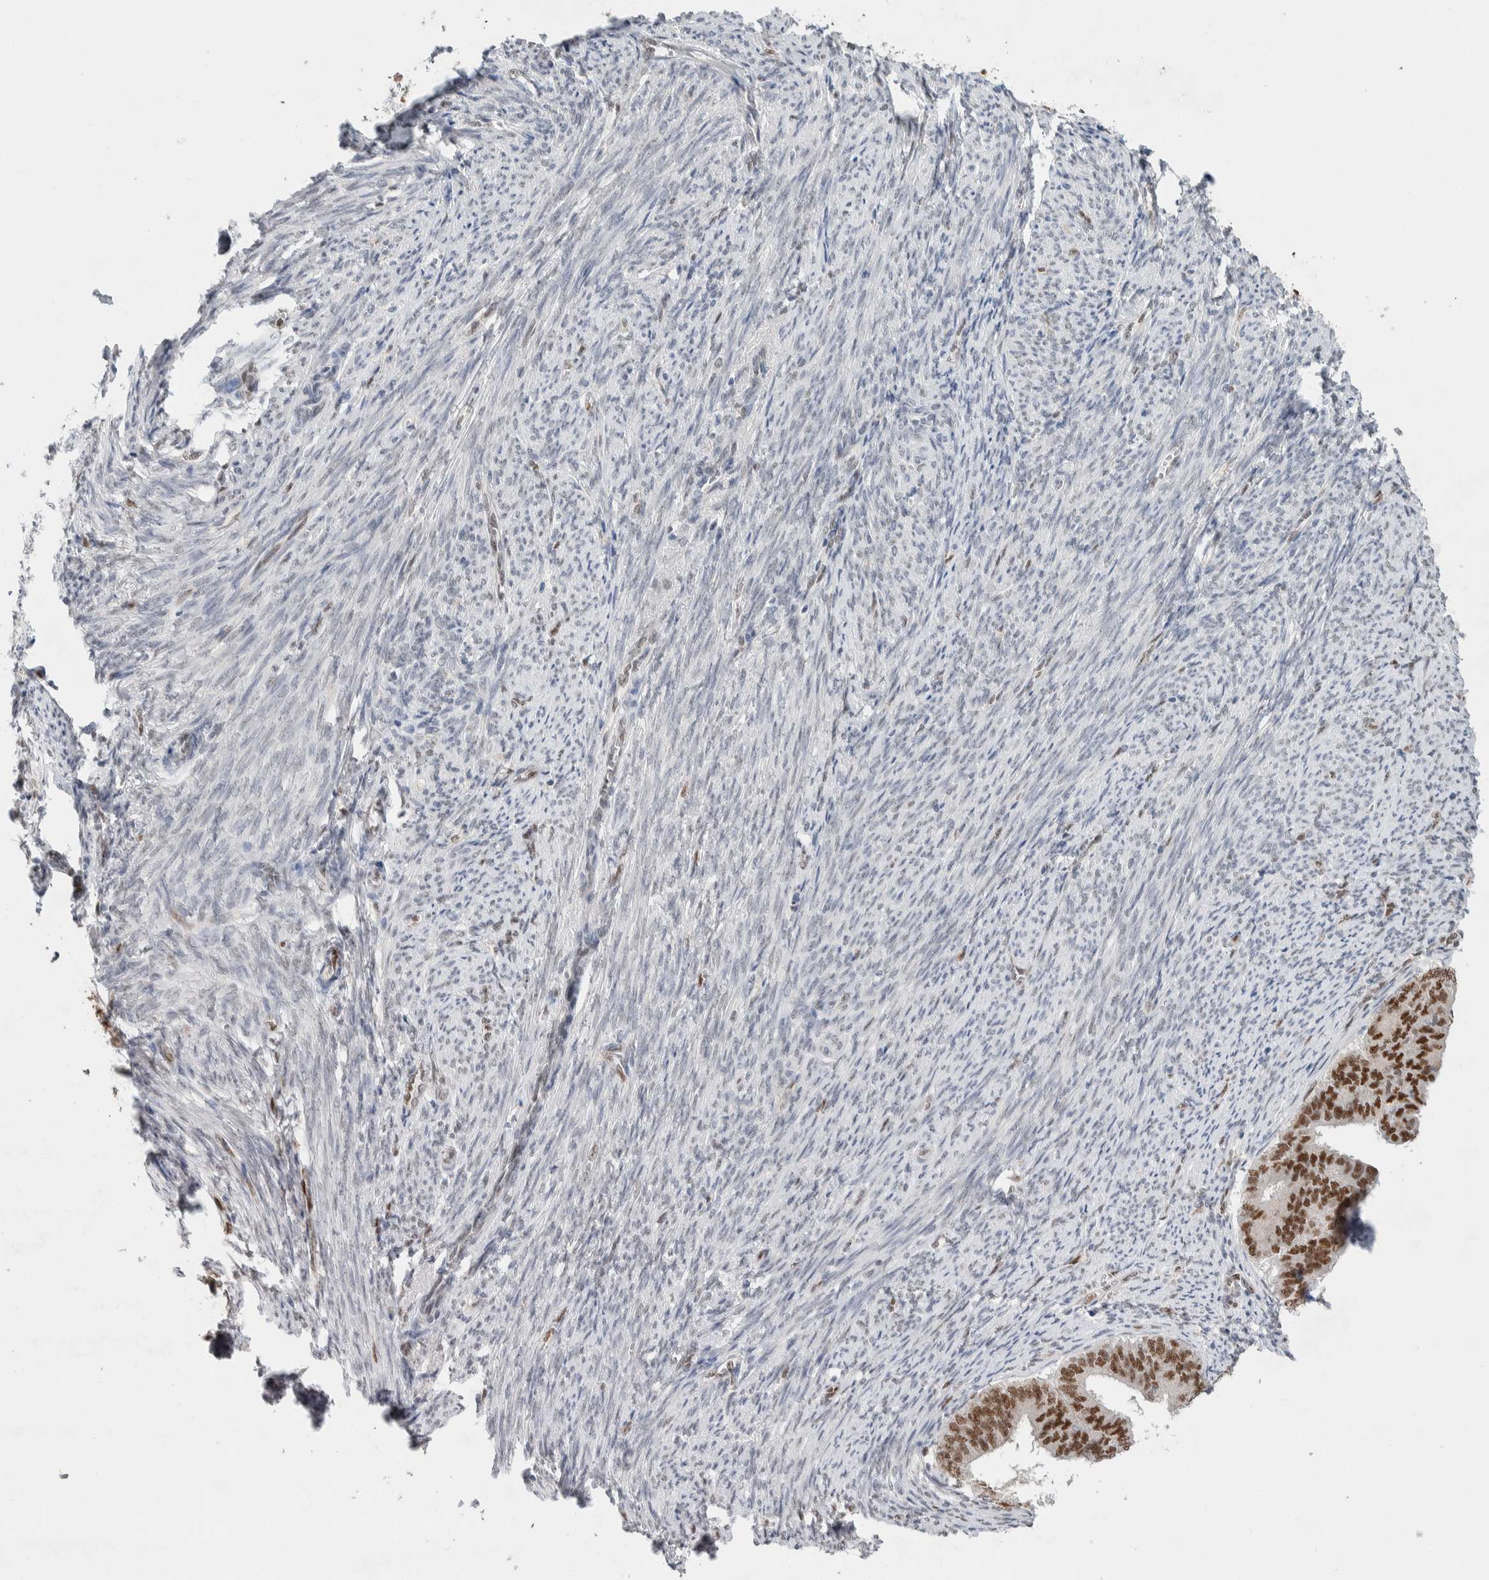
{"staining": {"intensity": "strong", "quantity": ">75%", "location": "cytoplasmic/membranous,nuclear"}, "tissue": "endometrial cancer", "cell_type": "Tumor cells", "image_type": "cancer", "snomed": [{"axis": "morphology", "description": "Adenocarcinoma, NOS"}, {"axis": "topography", "description": "Endometrium"}], "caption": "Immunohistochemical staining of human endometrial cancer (adenocarcinoma) displays strong cytoplasmic/membranous and nuclear protein expression in about >75% of tumor cells.", "gene": "PRMT1", "patient": {"sex": "female", "age": 63}}